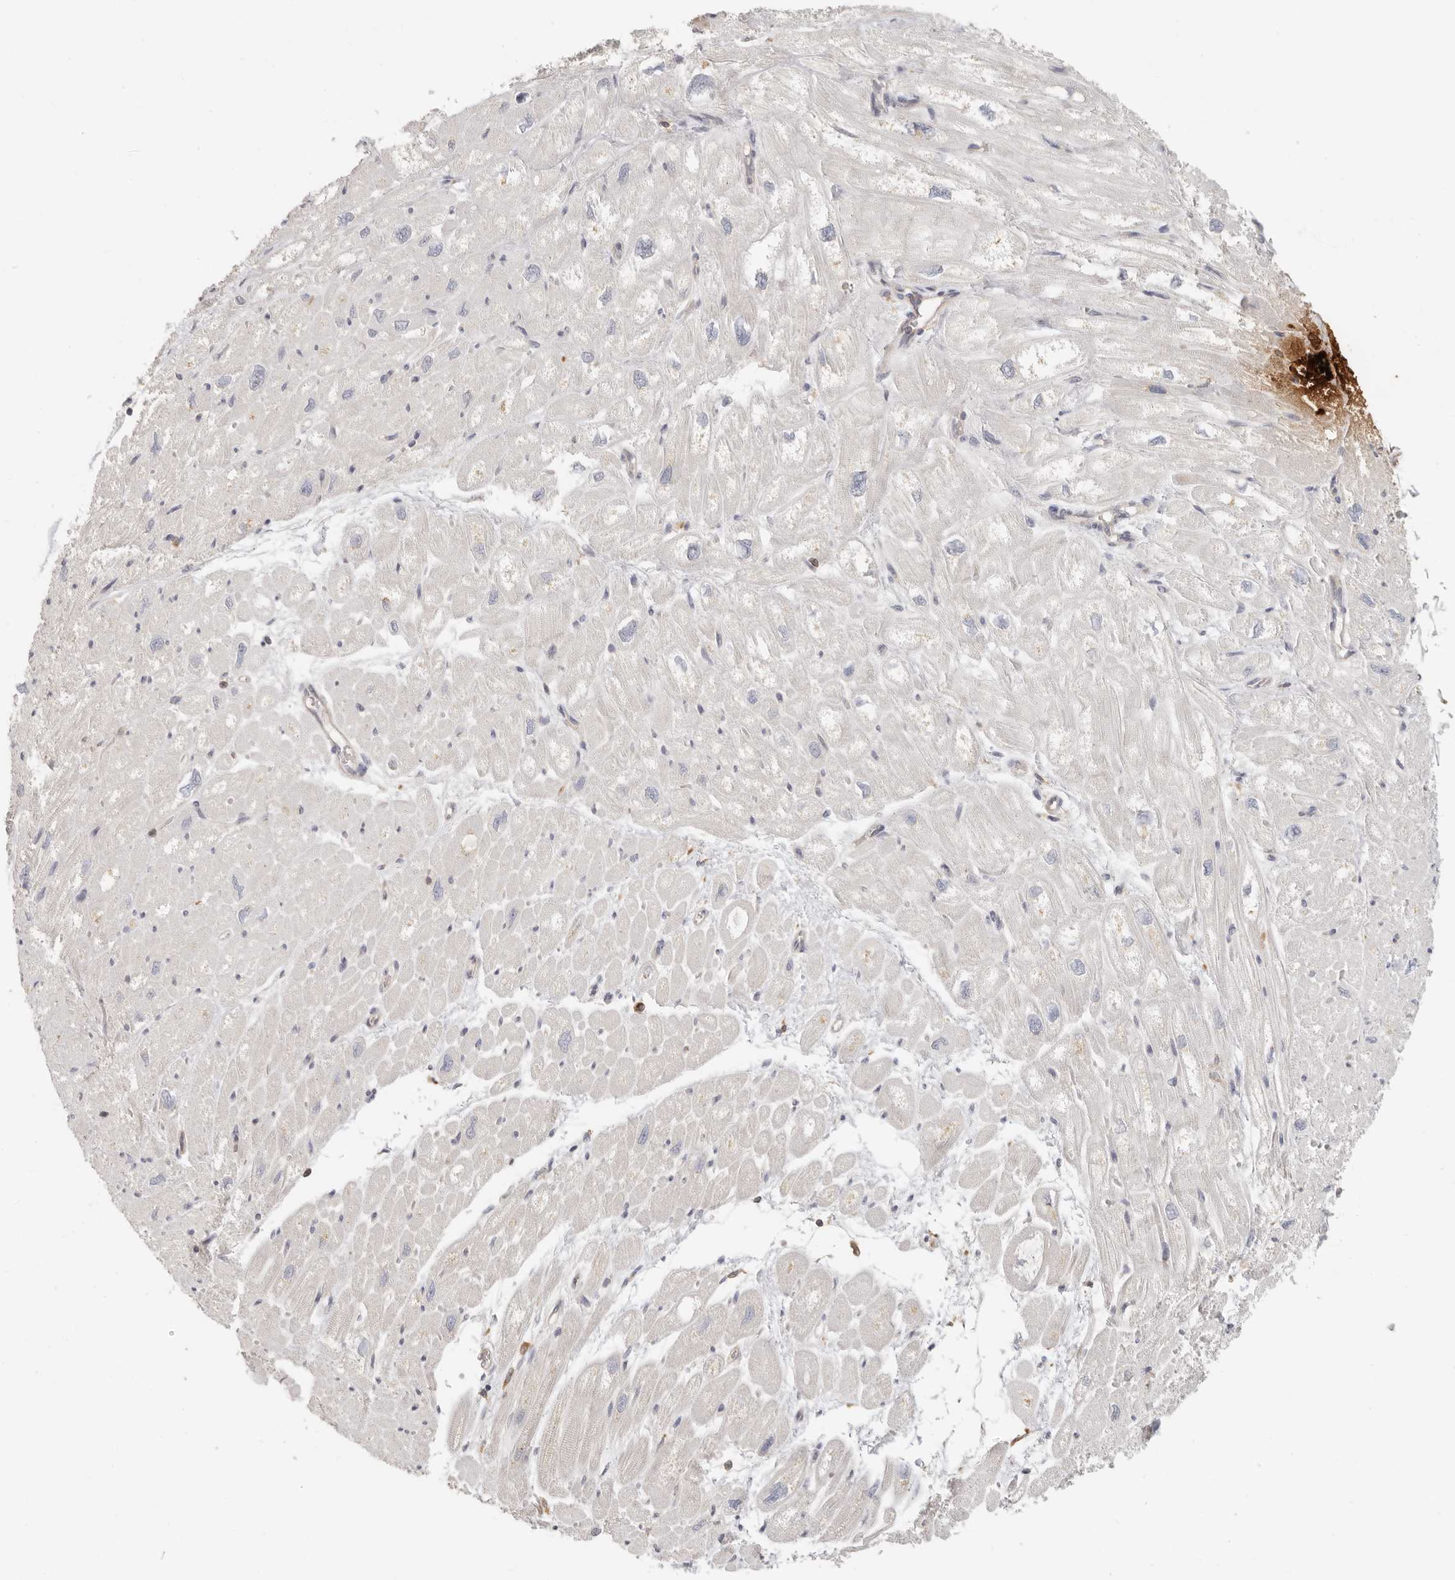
{"staining": {"intensity": "negative", "quantity": "none", "location": "none"}, "tissue": "heart muscle", "cell_type": "Cardiomyocytes", "image_type": "normal", "snomed": [{"axis": "morphology", "description": "Normal tissue, NOS"}, {"axis": "topography", "description": "Heart"}], "caption": "This is an IHC image of normal human heart muscle. There is no staining in cardiomyocytes.", "gene": "ANXA9", "patient": {"sex": "male", "age": 50}}